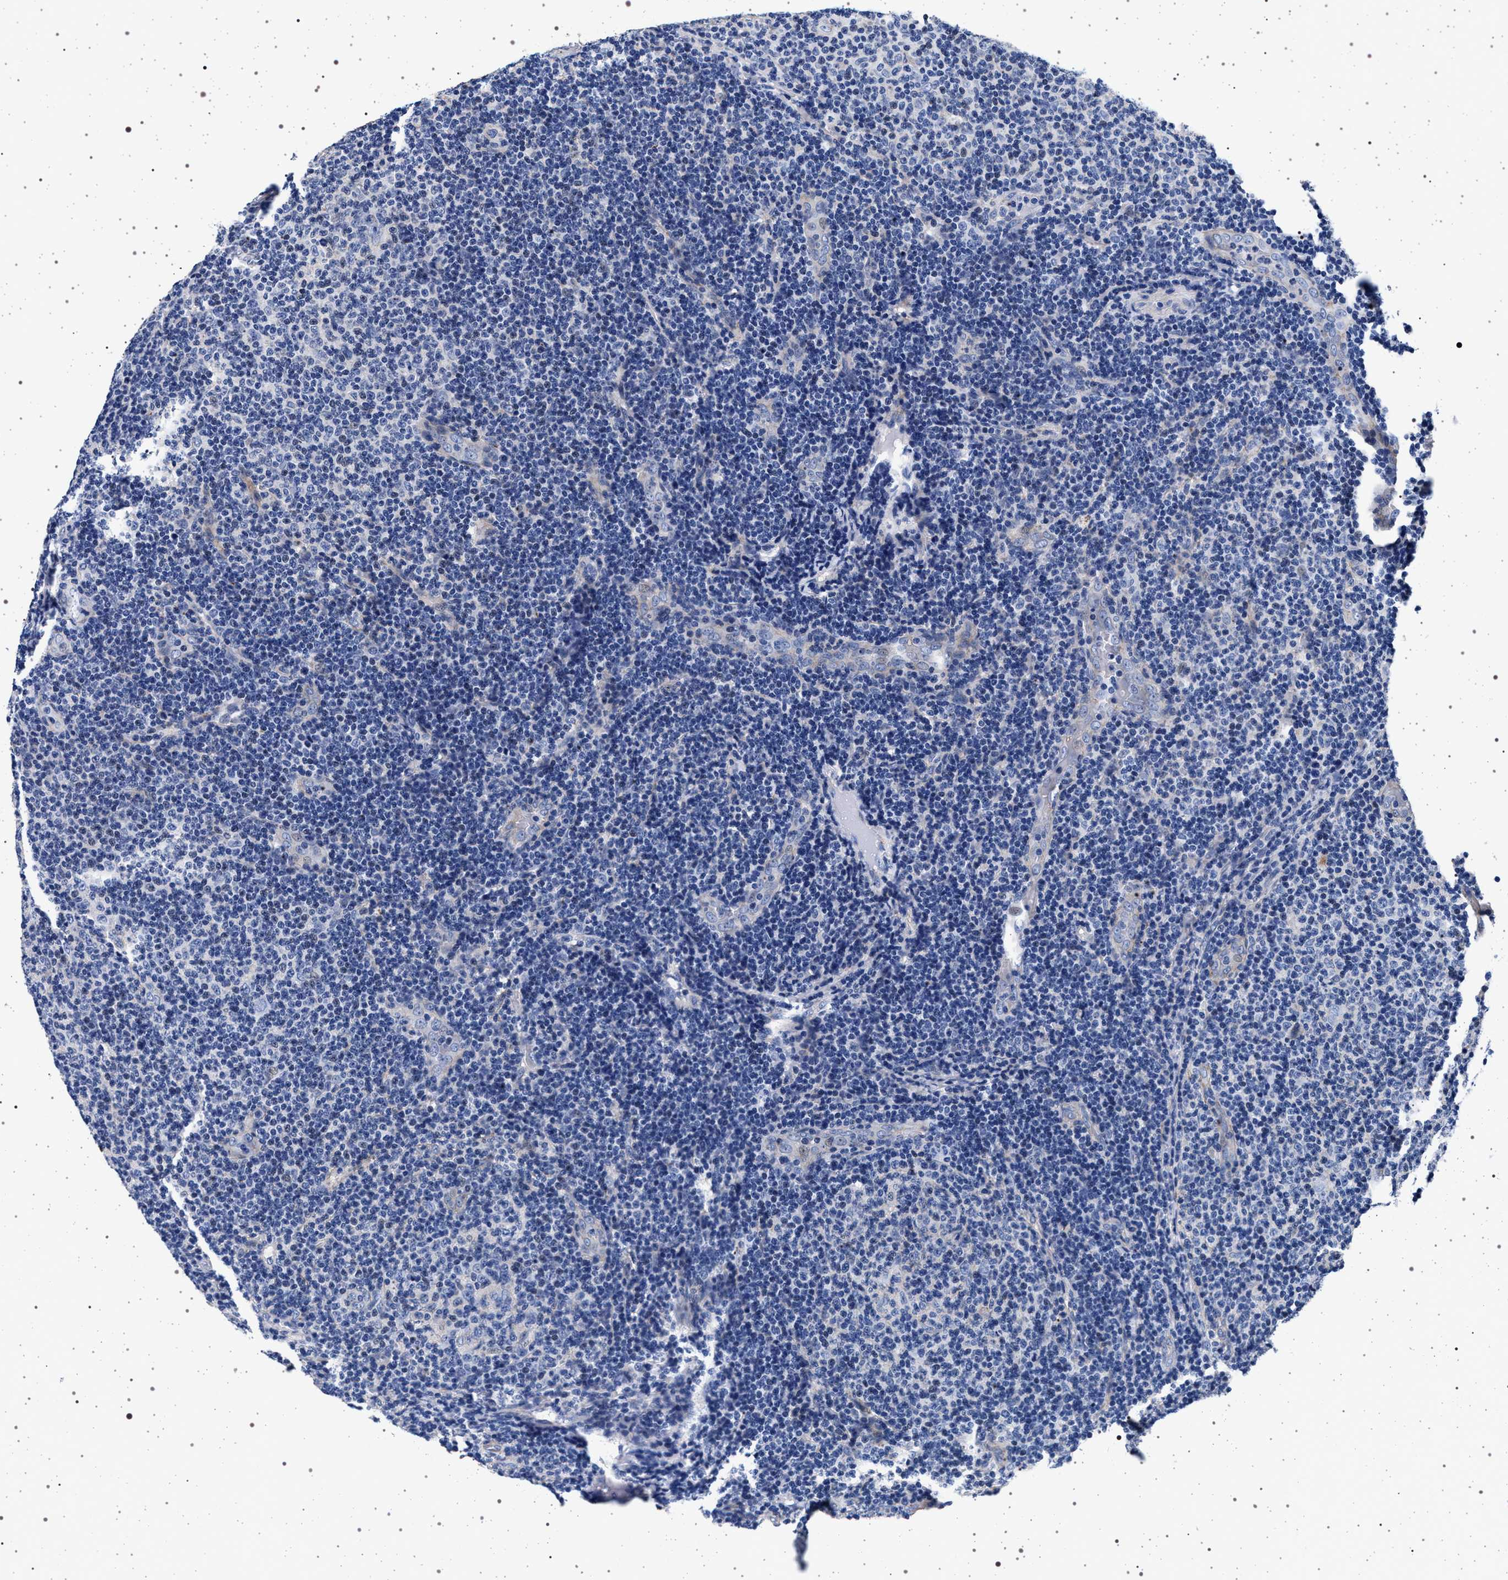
{"staining": {"intensity": "negative", "quantity": "none", "location": "none"}, "tissue": "lymphoma", "cell_type": "Tumor cells", "image_type": "cancer", "snomed": [{"axis": "morphology", "description": "Malignant lymphoma, non-Hodgkin's type, Low grade"}, {"axis": "topography", "description": "Lymph node"}], "caption": "There is no significant staining in tumor cells of malignant lymphoma, non-Hodgkin's type (low-grade). (DAB (3,3'-diaminobenzidine) IHC with hematoxylin counter stain).", "gene": "SLC9A1", "patient": {"sex": "male", "age": 83}}